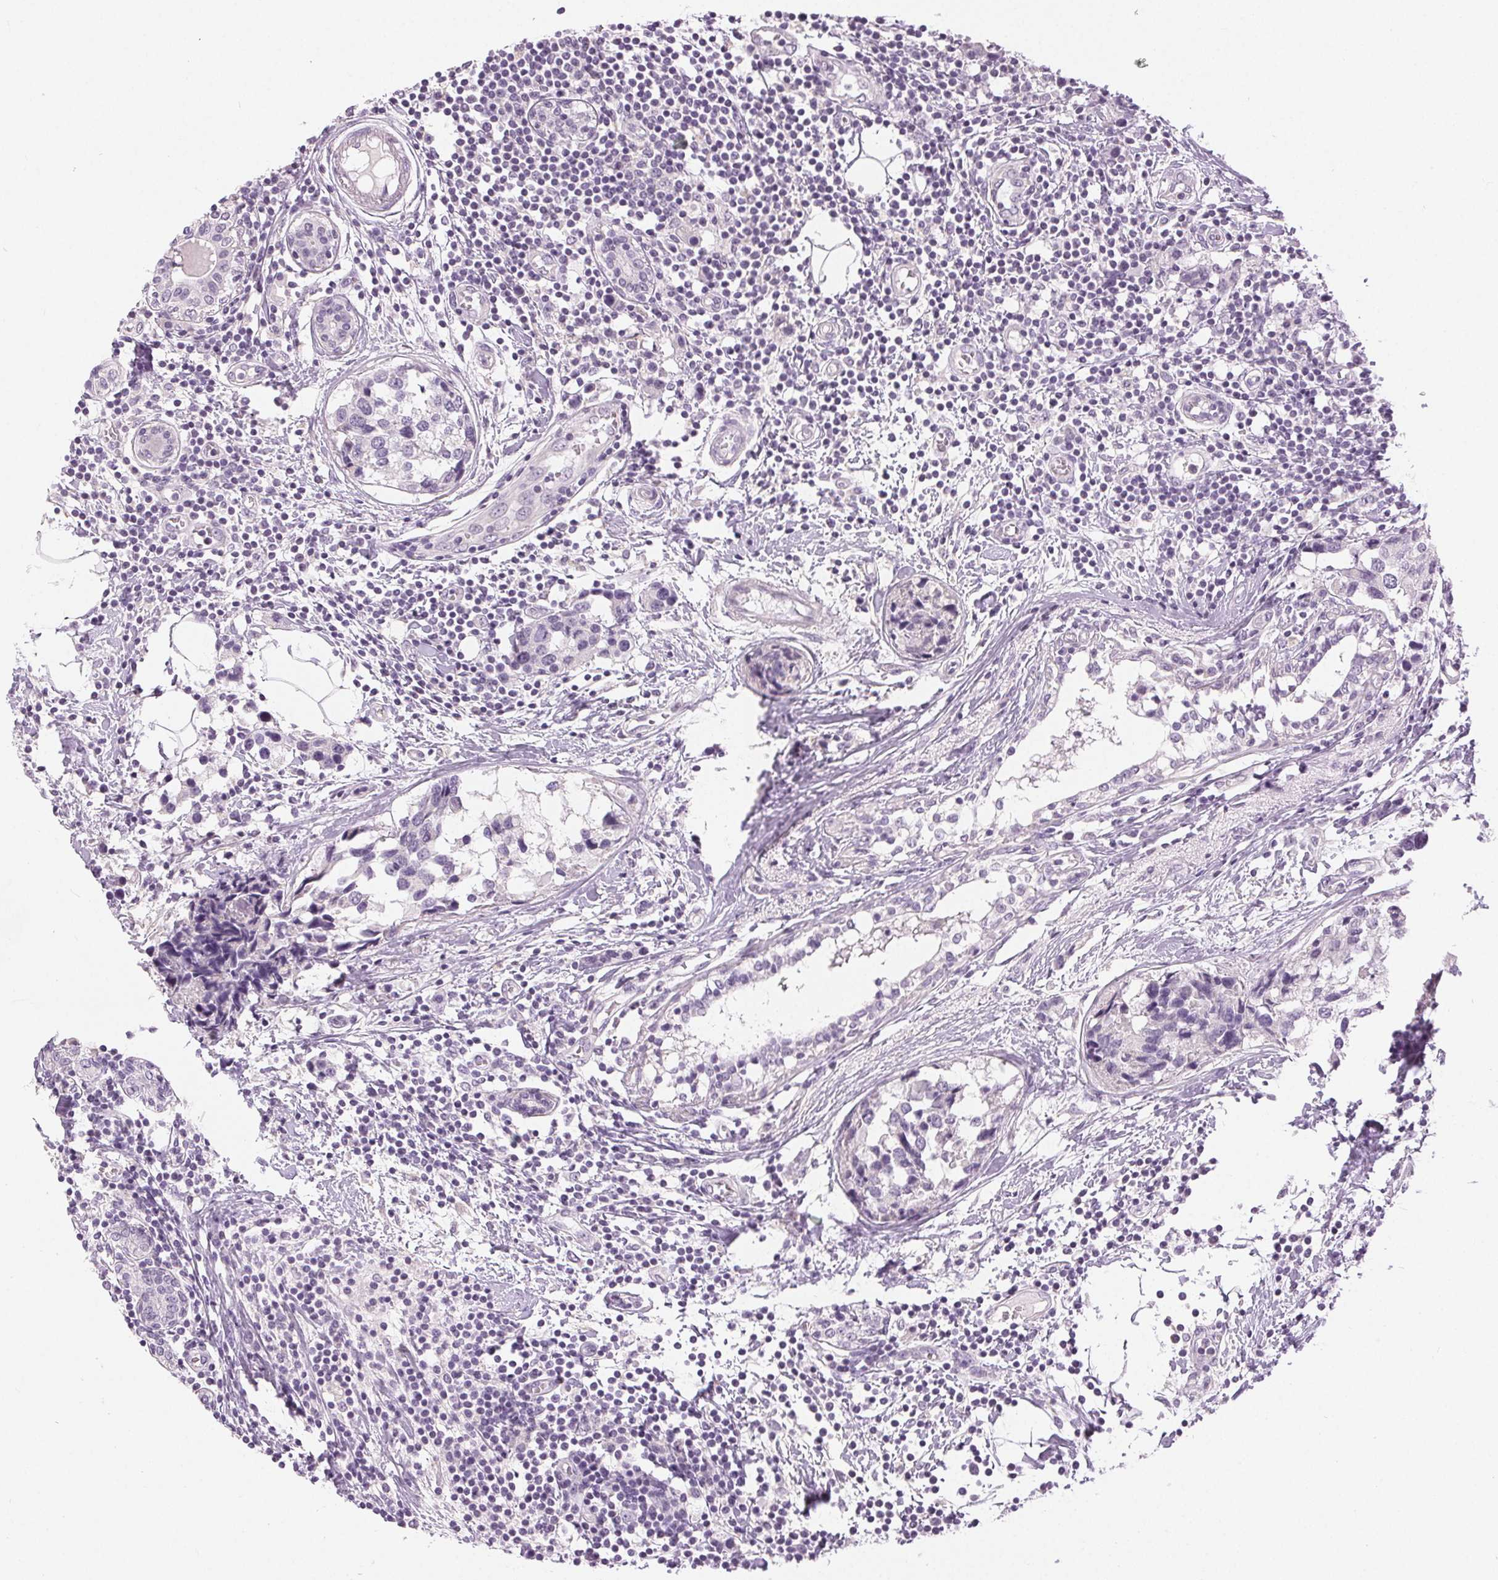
{"staining": {"intensity": "negative", "quantity": "none", "location": "none"}, "tissue": "breast cancer", "cell_type": "Tumor cells", "image_type": "cancer", "snomed": [{"axis": "morphology", "description": "Lobular carcinoma"}, {"axis": "topography", "description": "Breast"}], "caption": "The photomicrograph reveals no significant staining in tumor cells of lobular carcinoma (breast). (IHC, brightfield microscopy, high magnification).", "gene": "DSG3", "patient": {"sex": "female", "age": 59}}